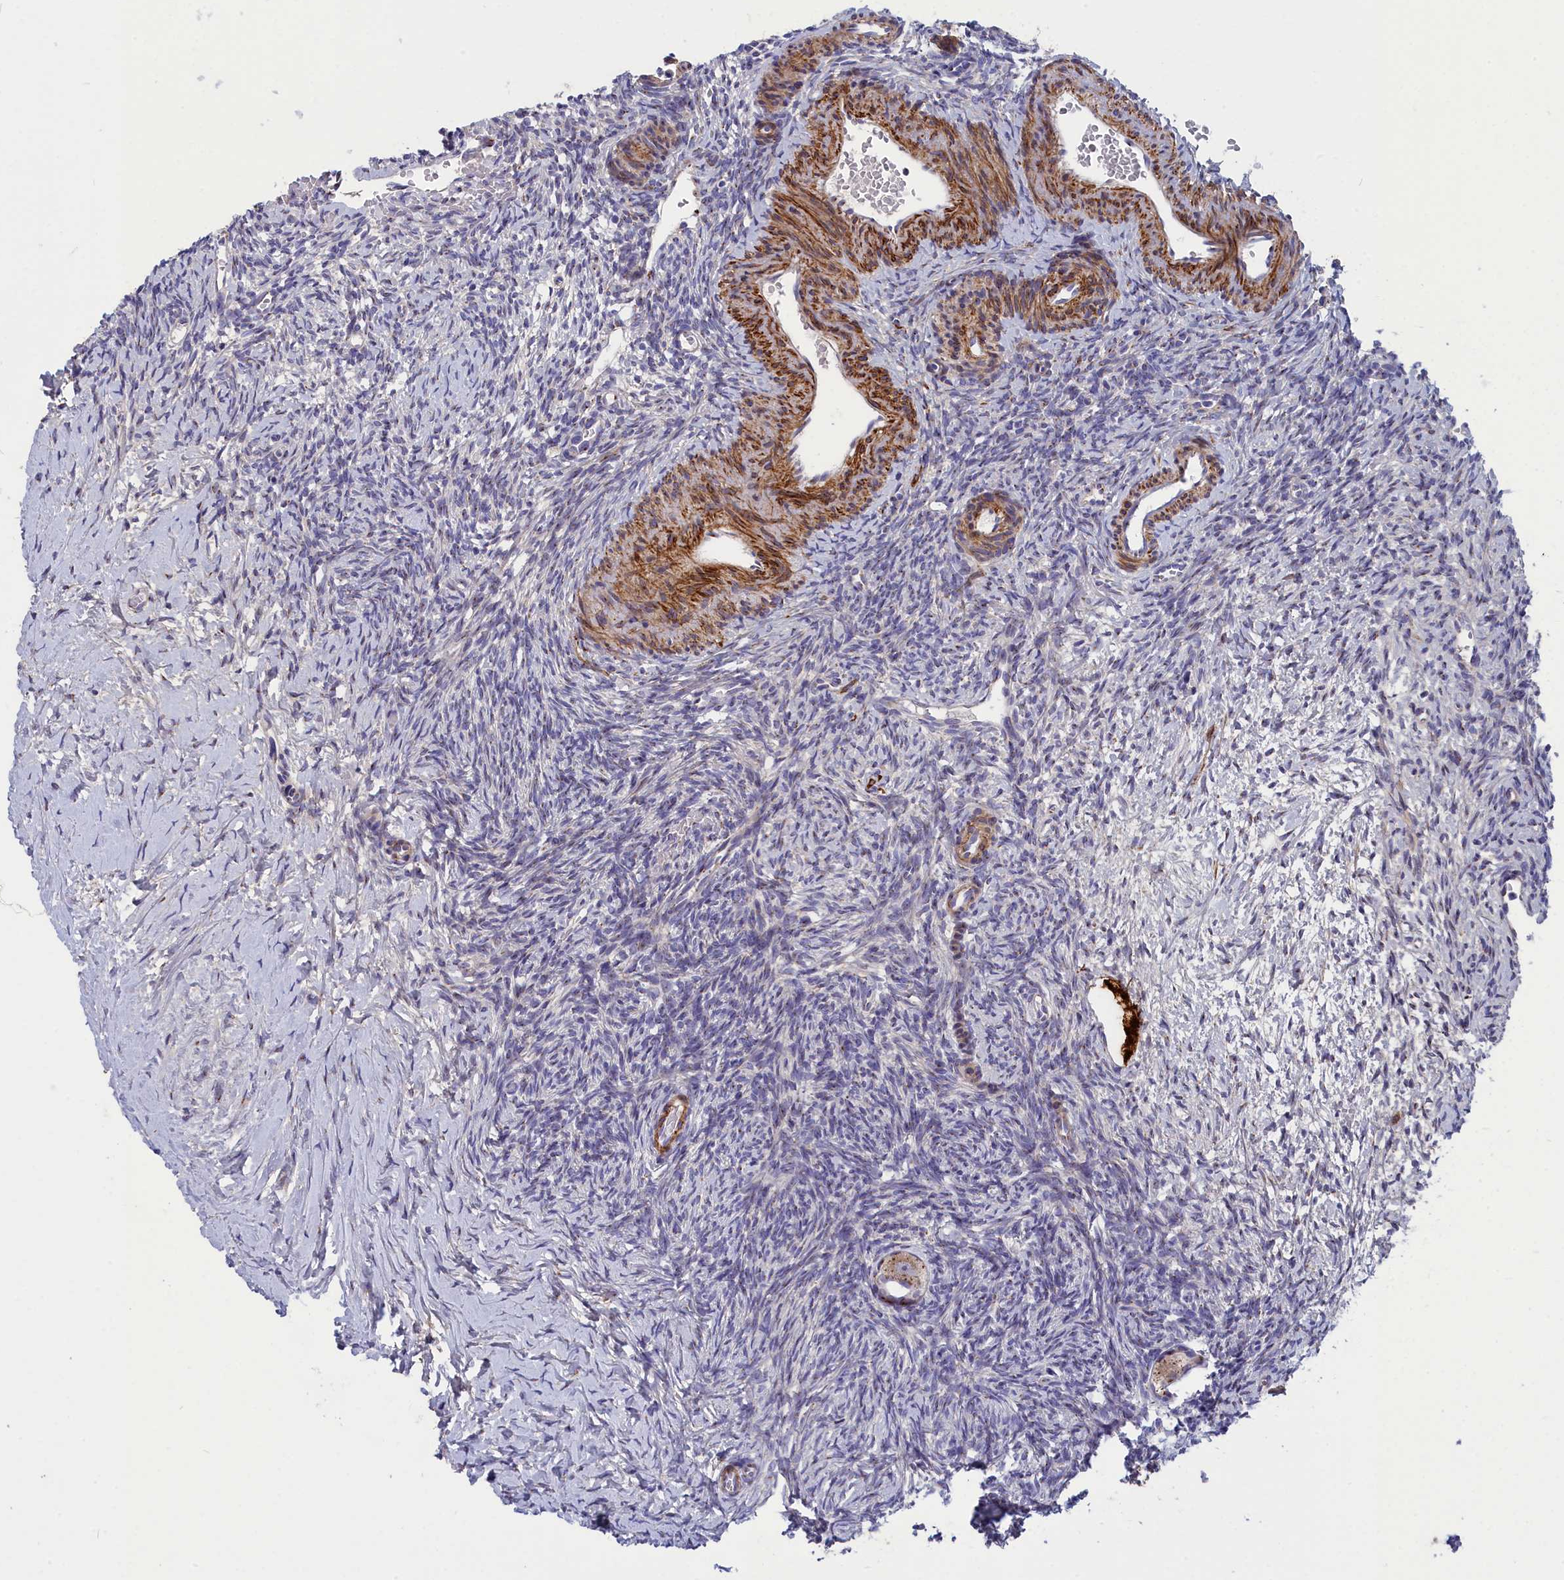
{"staining": {"intensity": "moderate", "quantity": ">75%", "location": "cytoplasmic/membranous"}, "tissue": "ovary", "cell_type": "Follicle cells", "image_type": "normal", "snomed": [{"axis": "morphology", "description": "Normal tissue, NOS"}, {"axis": "topography", "description": "Ovary"}], "caption": "The image exhibits a brown stain indicating the presence of a protein in the cytoplasmic/membranous of follicle cells in ovary. (brown staining indicates protein expression, while blue staining denotes nuclei).", "gene": "TUBGCP4", "patient": {"sex": "female", "age": 39}}